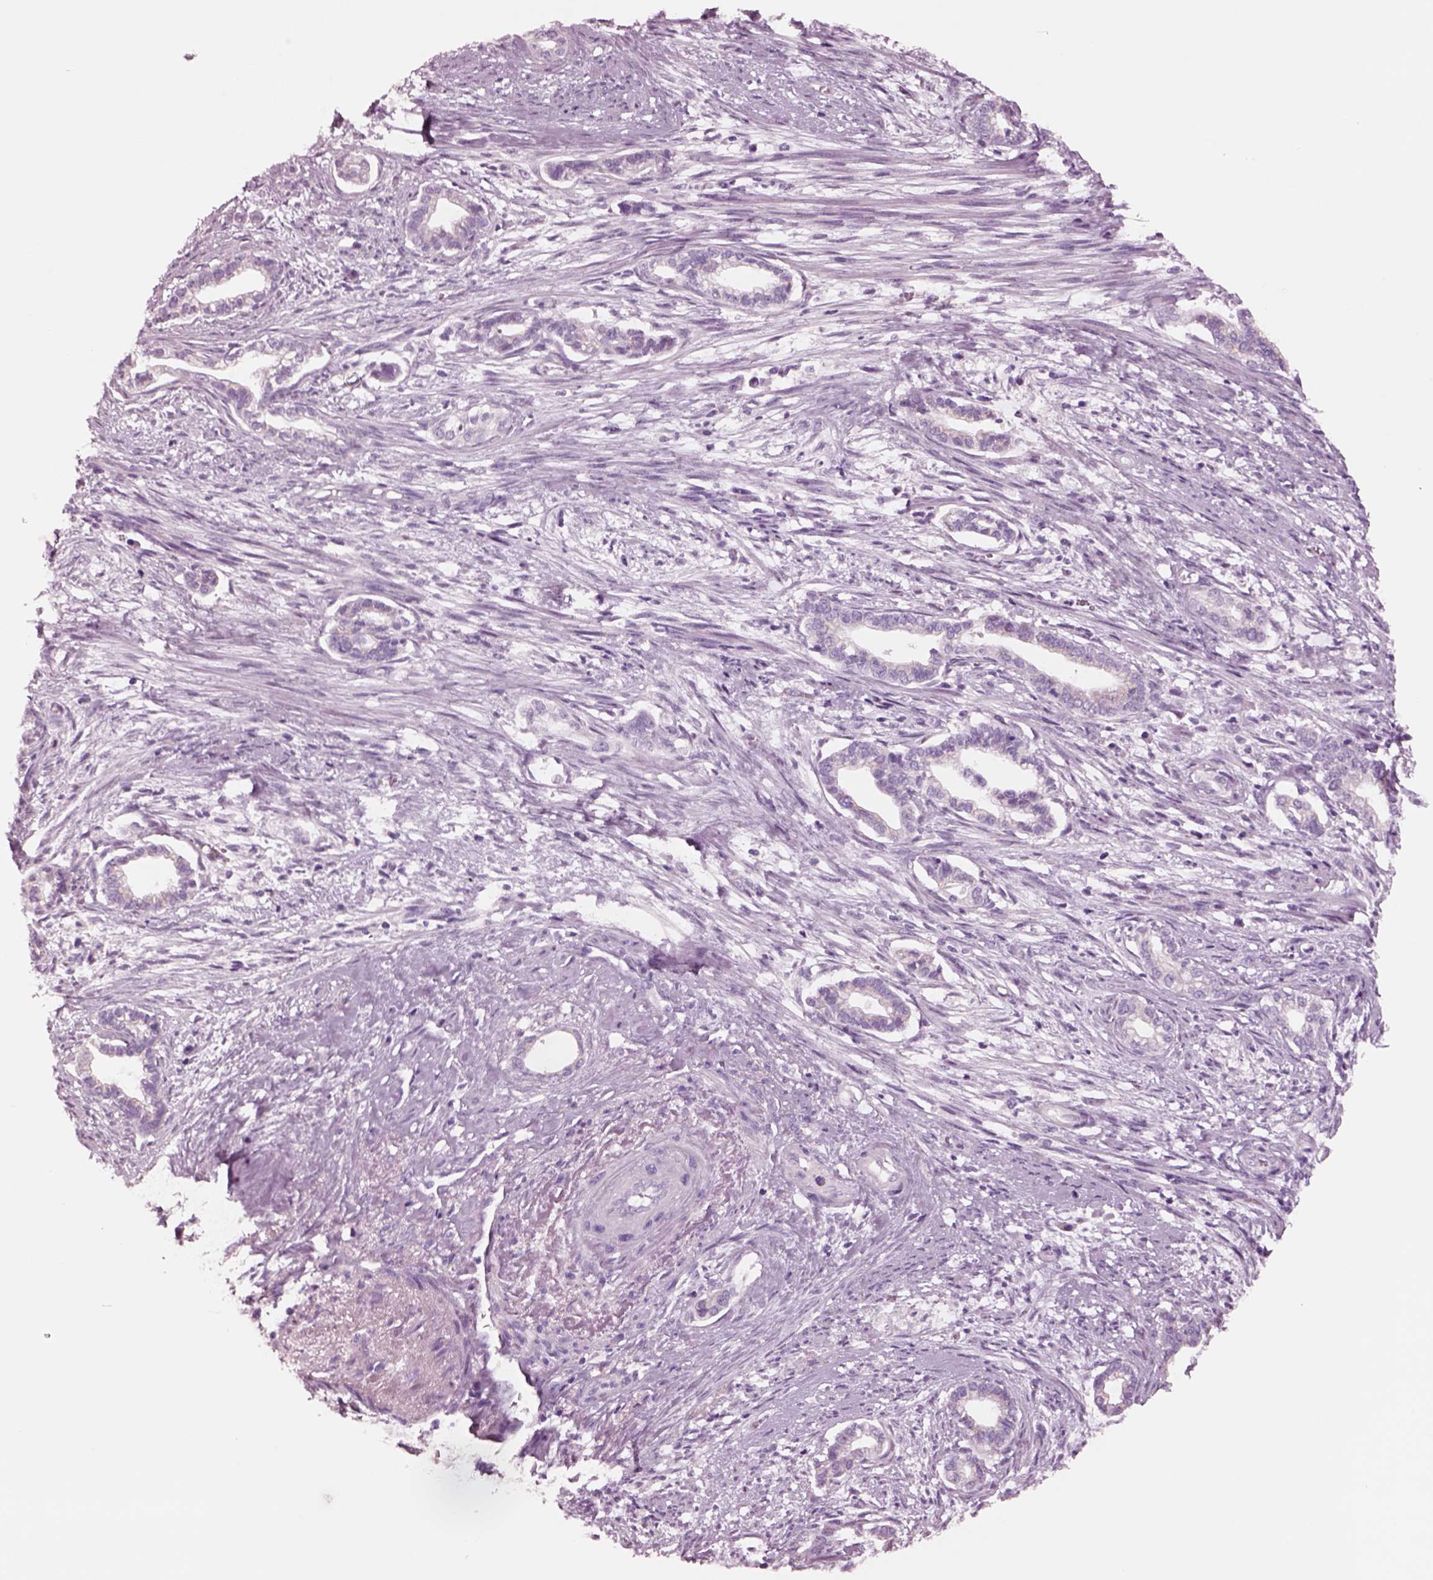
{"staining": {"intensity": "negative", "quantity": "none", "location": "none"}, "tissue": "cervical cancer", "cell_type": "Tumor cells", "image_type": "cancer", "snomed": [{"axis": "morphology", "description": "Adenocarcinoma, NOS"}, {"axis": "topography", "description": "Cervix"}], "caption": "IHC histopathology image of human cervical adenocarcinoma stained for a protein (brown), which demonstrates no positivity in tumor cells. (DAB immunohistochemistry with hematoxylin counter stain).", "gene": "NMRK2", "patient": {"sex": "female", "age": 62}}